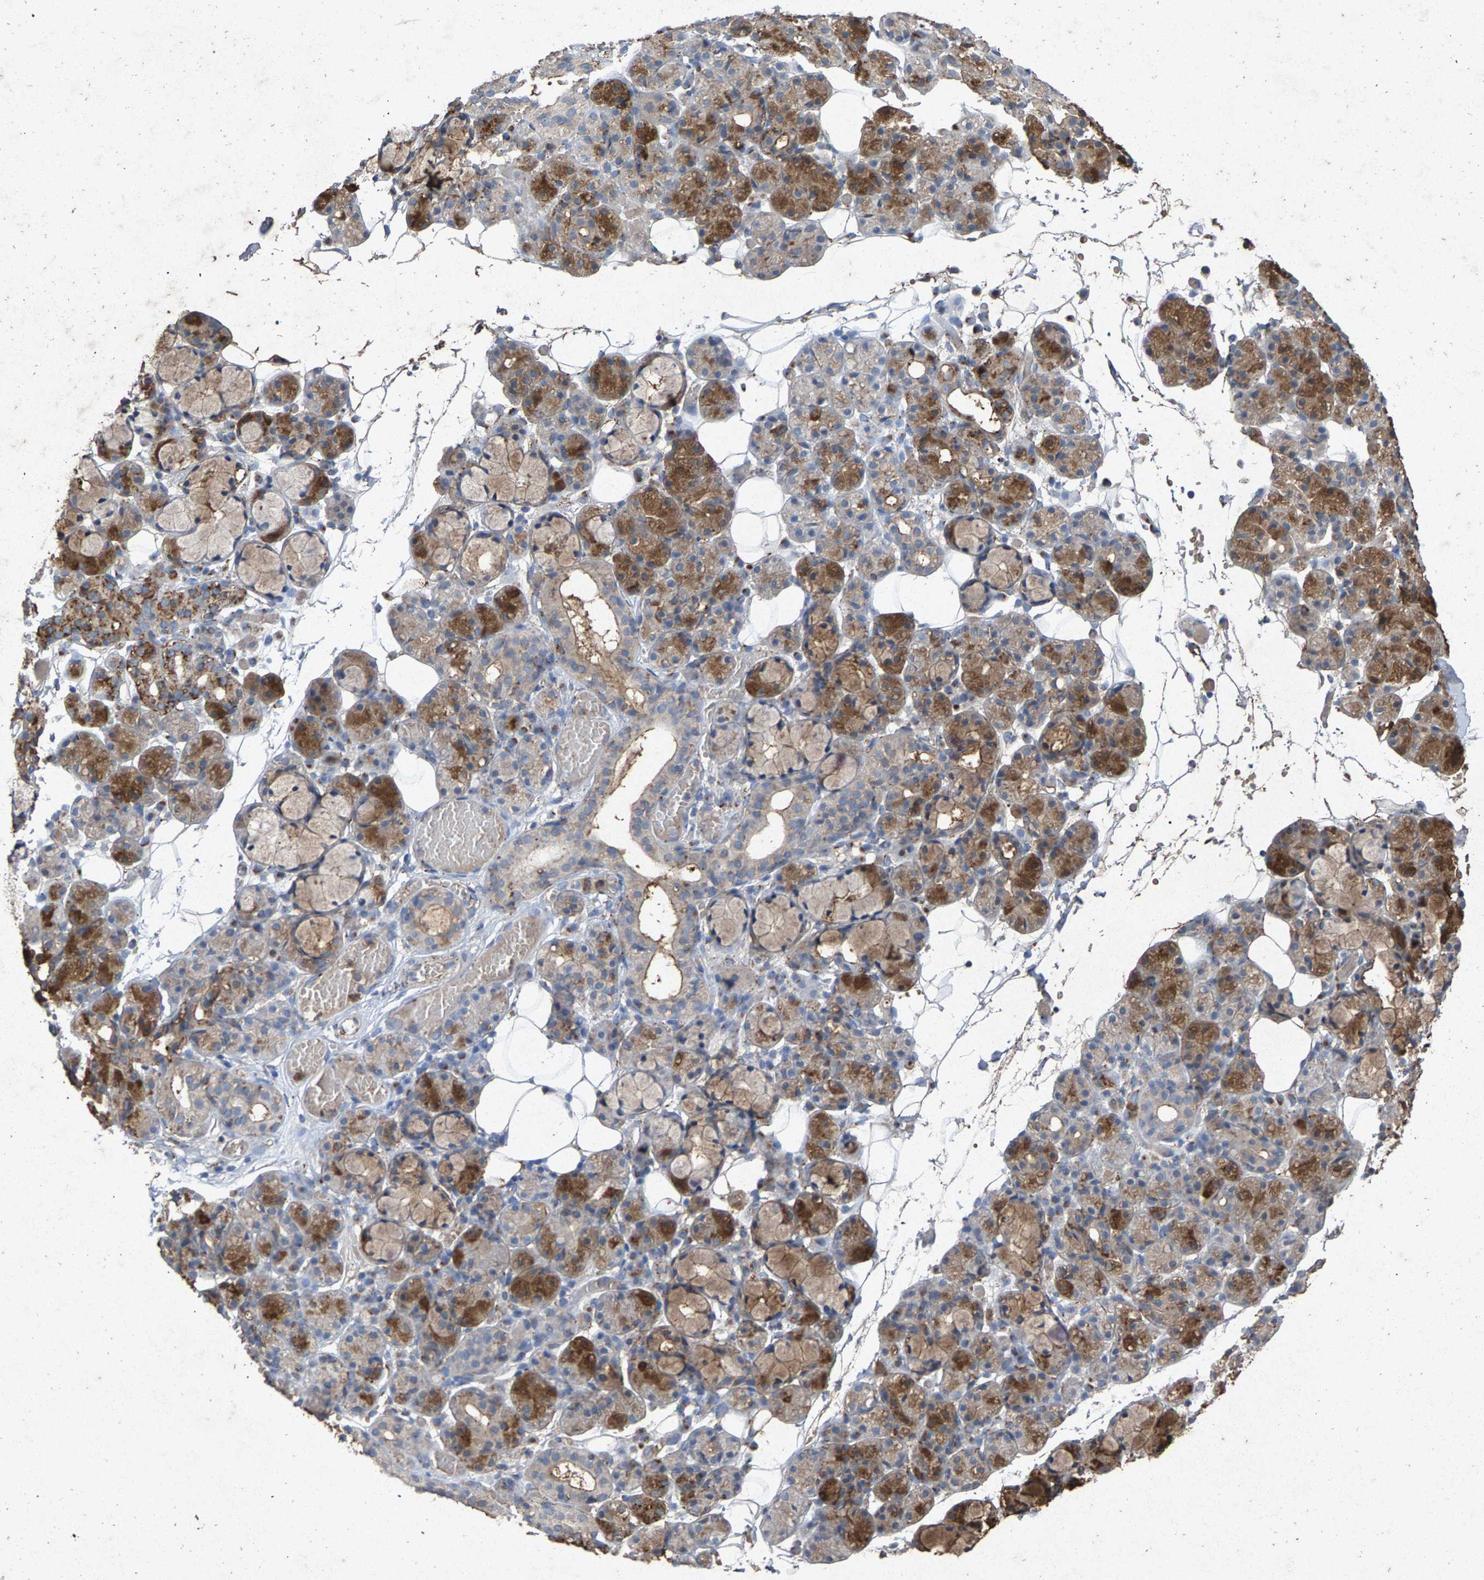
{"staining": {"intensity": "moderate", "quantity": "25%-75%", "location": "cytoplasmic/membranous"}, "tissue": "salivary gland", "cell_type": "Glandular cells", "image_type": "normal", "snomed": [{"axis": "morphology", "description": "Normal tissue, NOS"}, {"axis": "topography", "description": "Salivary gland"}], "caption": "Moderate cytoplasmic/membranous protein positivity is seen in approximately 25%-75% of glandular cells in salivary gland.", "gene": "MAN2A1", "patient": {"sex": "male", "age": 63}}